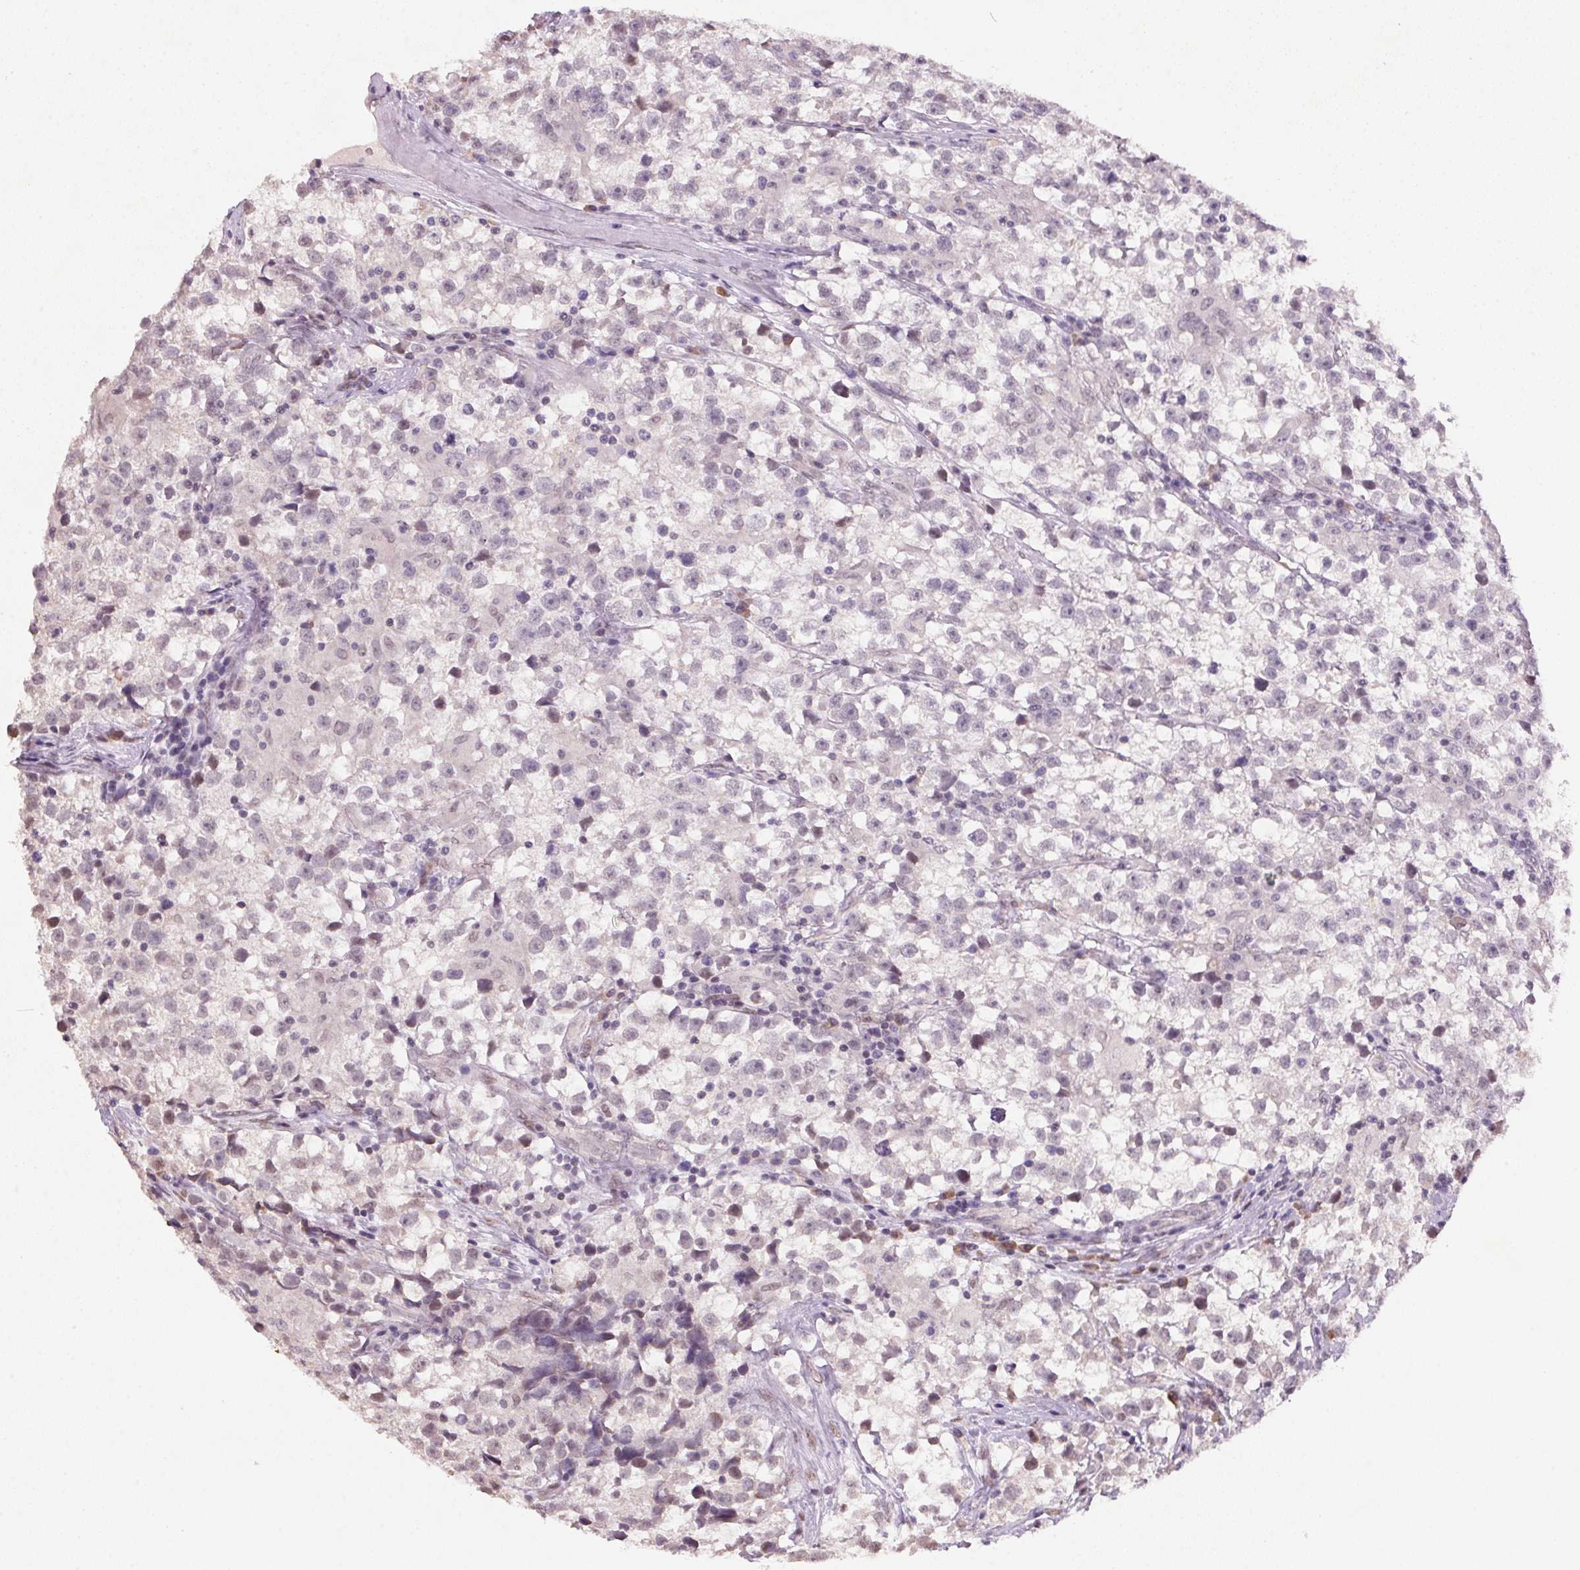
{"staining": {"intensity": "negative", "quantity": "none", "location": "none"}, "tissue": "testis cancer", "cell_type": "Tumor cells", "image_type": "cancer", "snomed": [{"axis": "morphology", "description": "Seminoma, NOS"}, {"axis": "topography", "description": "Testis"}], "caption": "This is an immunohistochemistry image of seminoma (testis). There is no positivity in tumor cells.", "gene": "ZBTB4", "patient": {"sex": "male", "age": 31}}